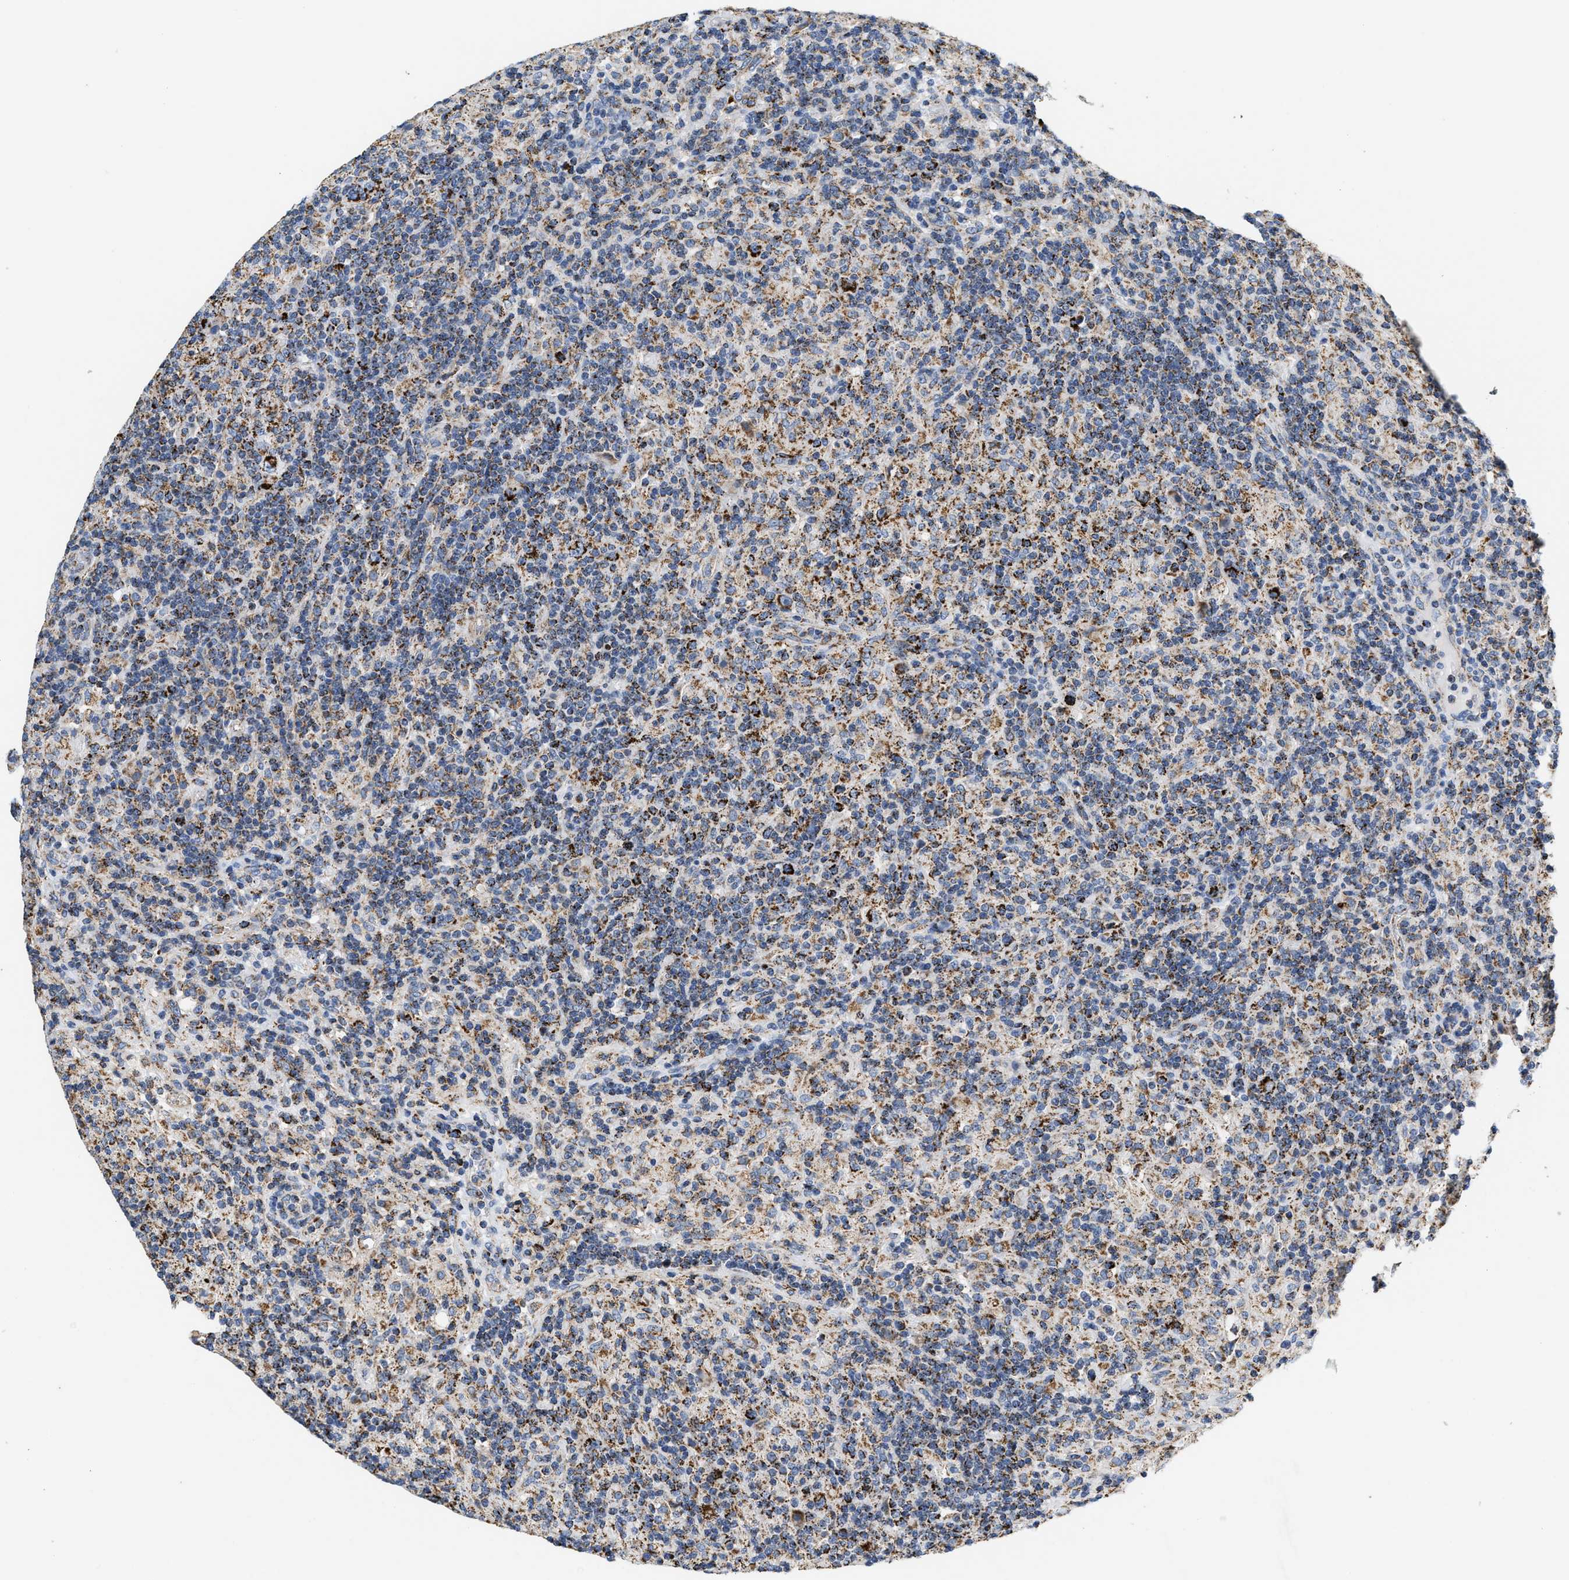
{"staining": {"intensity": "strong", "quantity": ">75%", "location": "cytoplasmic/membranous"}, "tissue": "lymphoma", "cell_type": "Tumor cells", "image_type": "cancer", "snomed": [{"axis": "morphology", "description": "Hodgkin's disease, NOS"}, {"axis": "topography", "description": "Lymph node"}], "caption": "IHC histopathology image of neoplastic tissue: Hodgkin's disease stained using IHC demonstrates high levels of strong protein expression localized specifically in the cytoplasmic/membranous of tumor cells, appearing as a cytoplasmic/membranous brown color.", "gene": "SHMT2", "patient": {"sex": "male", "age": 70}}